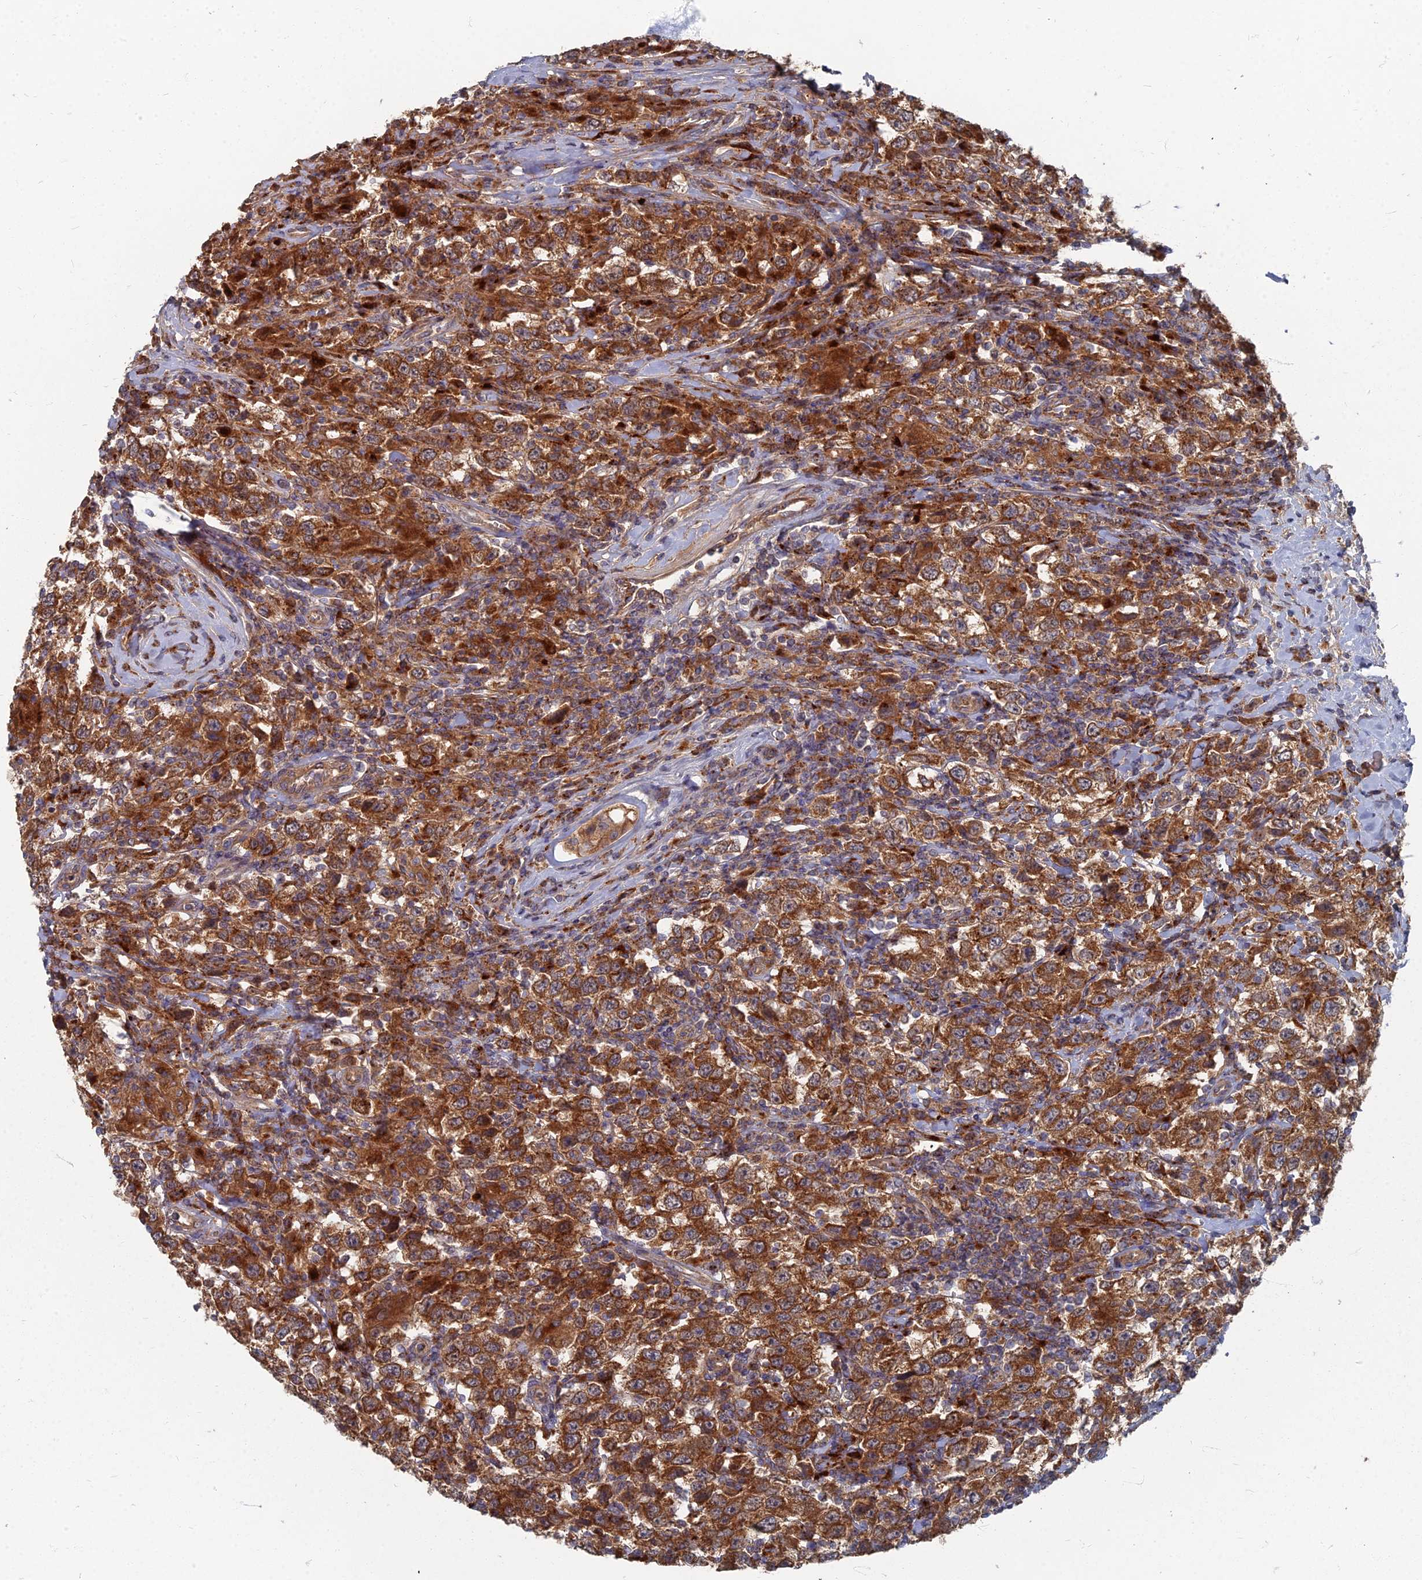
{"staining": {"intensity": "strong", "quantity": ">75%", "location": "cytoplasmic/membranous"}, "tissue": "testis cancer", "cell_type": "Tumor cells", "image_type": "cancer", "snomed": [{"axis": "morphology", "description": "Seminoma, NOS"}, {"axis": "topography", "description": "Testis"}], "caption": "Tumor cells show high levels of strong cytoplasmic/membranous staining in about >75% of cells in human testis cancer.", "gene": "PPCDC", "patient": {"sex": "male", "age": 41}}